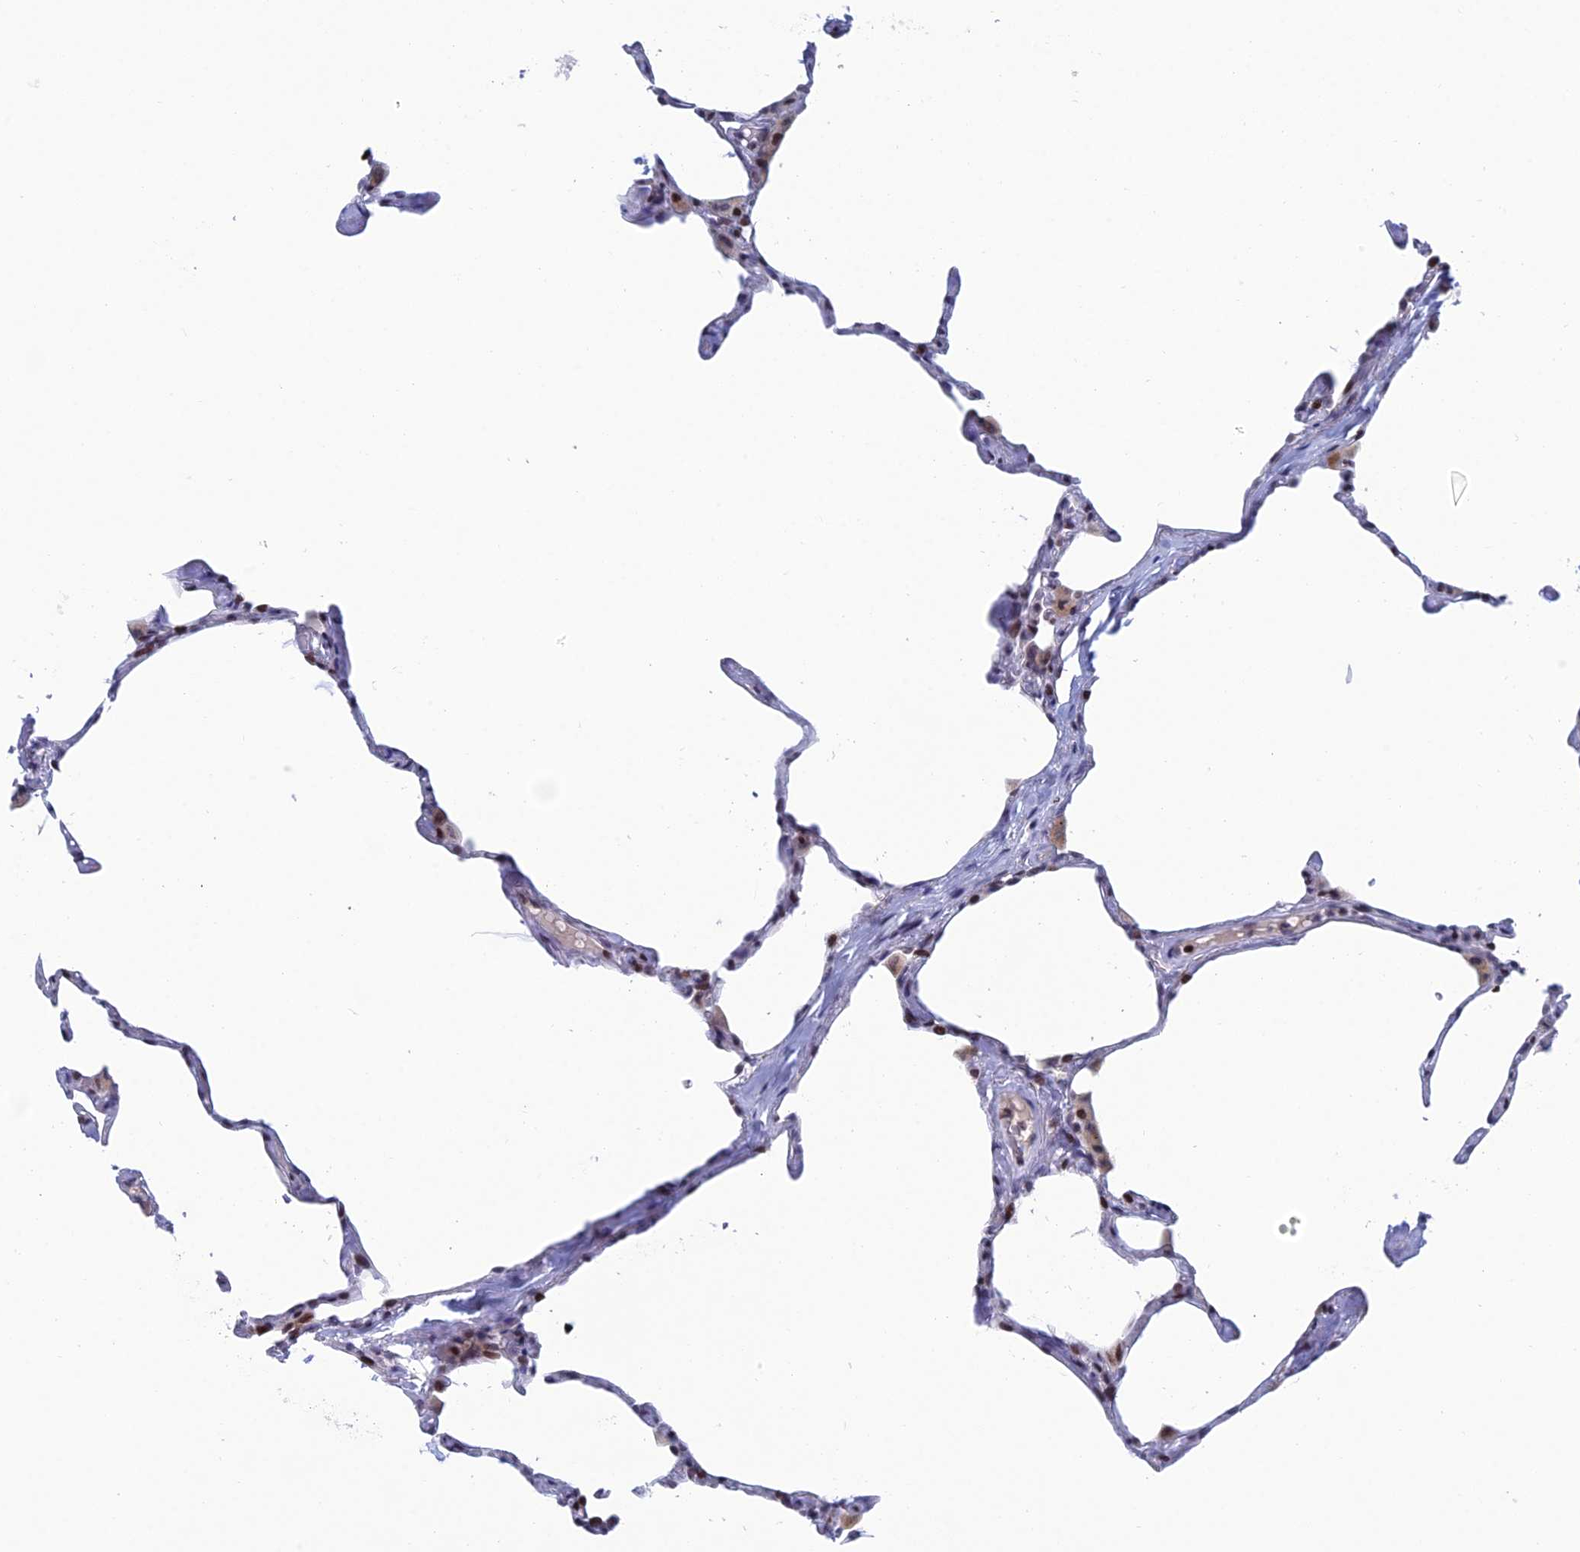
{"staining": {"intensity": "moderate", "quantity": "25%-75%", "location": "nuclear"}, "tissue": "lung", "cell_type": "Alveolar cells", "image_type": "normal", "snomed": [{"axis": "morphology", "description": "Normal tissue, NOS"}, {"axis": "topography", "description": "Lung"}], "caption": "Immunohistochemistry (IHC) (DAB (3,3'-diaminobenzidine)) staining of normal human lung exhibits moderate nuclear protein positivity in about 25%-75% of alveolar cells. Immunohistochemistry stains the protein in brown and the nuclei are stained blue.", "gene": "AFF3", "patient": {"sex": "male", "age": 65}}